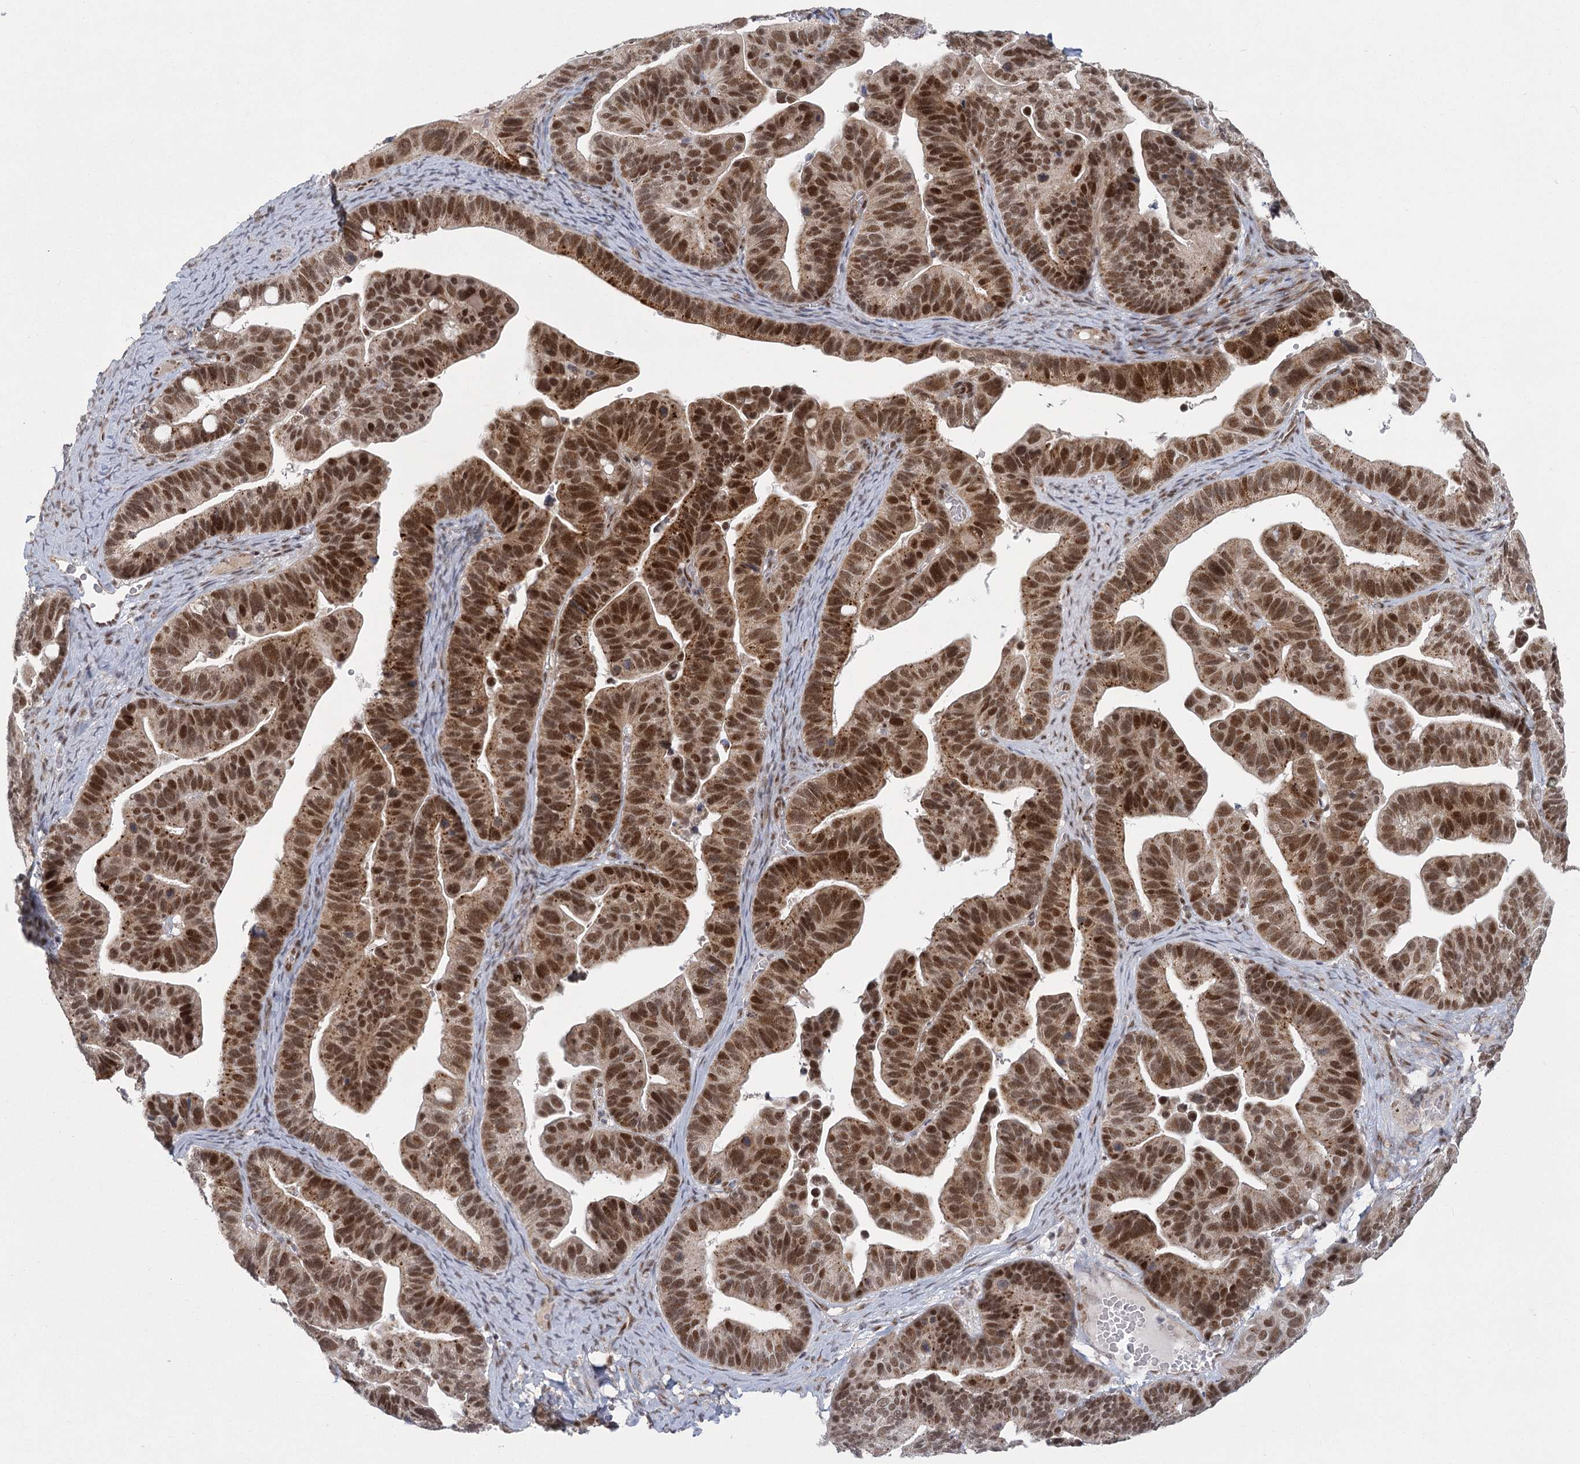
{"staining": {"intensity": "strong", "quantity": ">75%", "location": "nuclear"}, "tissue": "ovarian cancer", "cell_type": "Tumor cells", "image_type": "cancer", "snomed": [{"axis": "morphology", "description": "Cystadenocarcinoma, serous, NOS"}, {"axis": "topography", "description": "Ovary"}], "caption": "High-magnification brightfield microscopy of ovarian cancer stained with DAB (brown) and counterstained with hematoxylin (blue). tumor cells exhibit strong nuclear expression is seen in about>75% of cells.", "gene": "CIB4", "patient": {"sex": "female", "age": 56}}